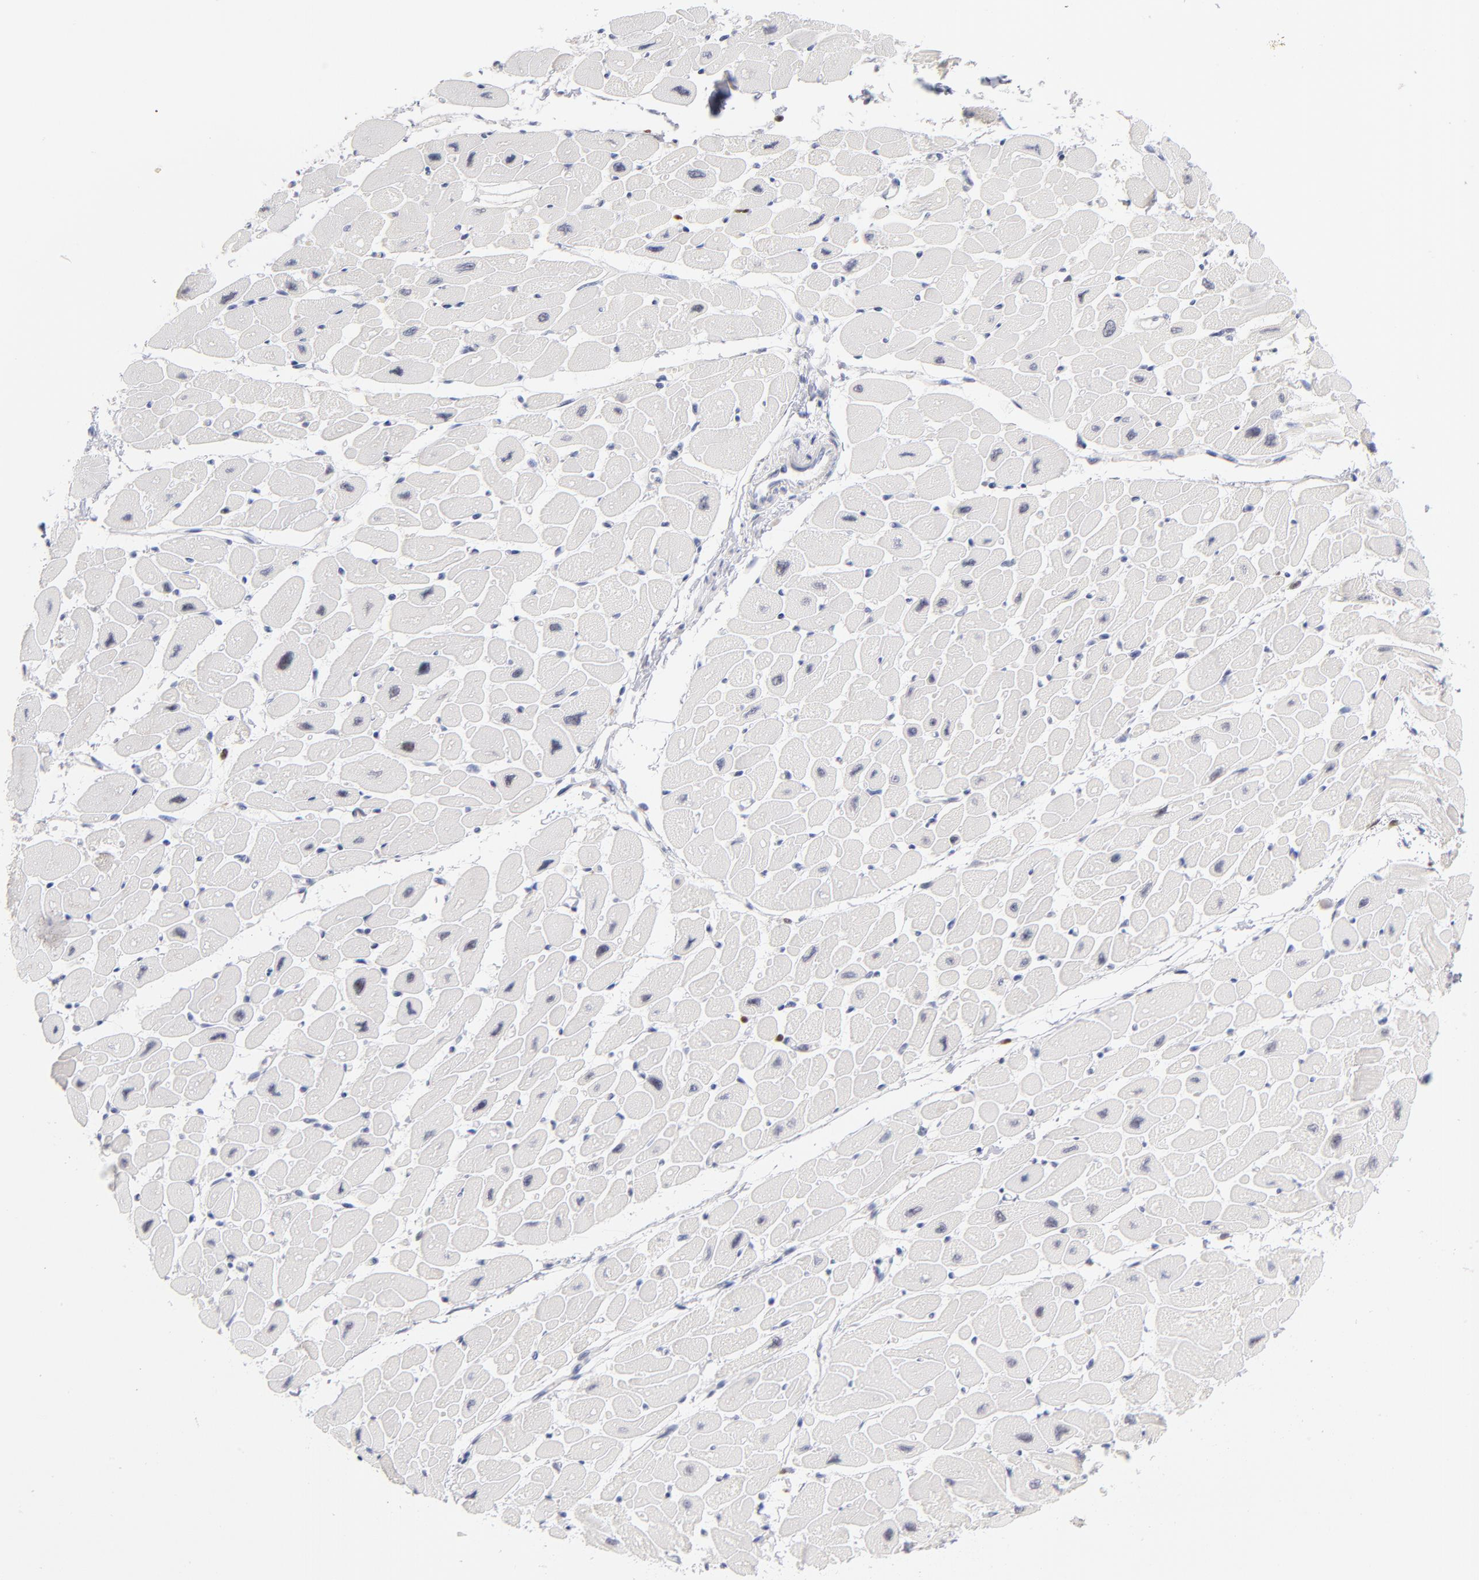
{"staining": {"intensity": "weak", "quantity": "<25%", "location": "cytoplasmic/membranous,nuclear"}, "tissue": "heart muscle", "cell_type": "Cardiomyocytes", "image_type": "normal", "snomed": [{"axis": "morphology", "description": "Normal tissue, NOS"}, {"axis": "topography", "description": "Heart"}], "caption": "High magnification brightfield microscopy of normal heart muscle stained with DAB (brown) and counterstained with hematoxylin (blue): cardiomyocytes show no significant positivity. The staining is performed using DAB (3,3'-diaminobenzidine) brown chromogen with nuclei counter-stained in using hematoxylin.", "gene": "PARP1", "patient": {"sex": "female", "age": 54}}